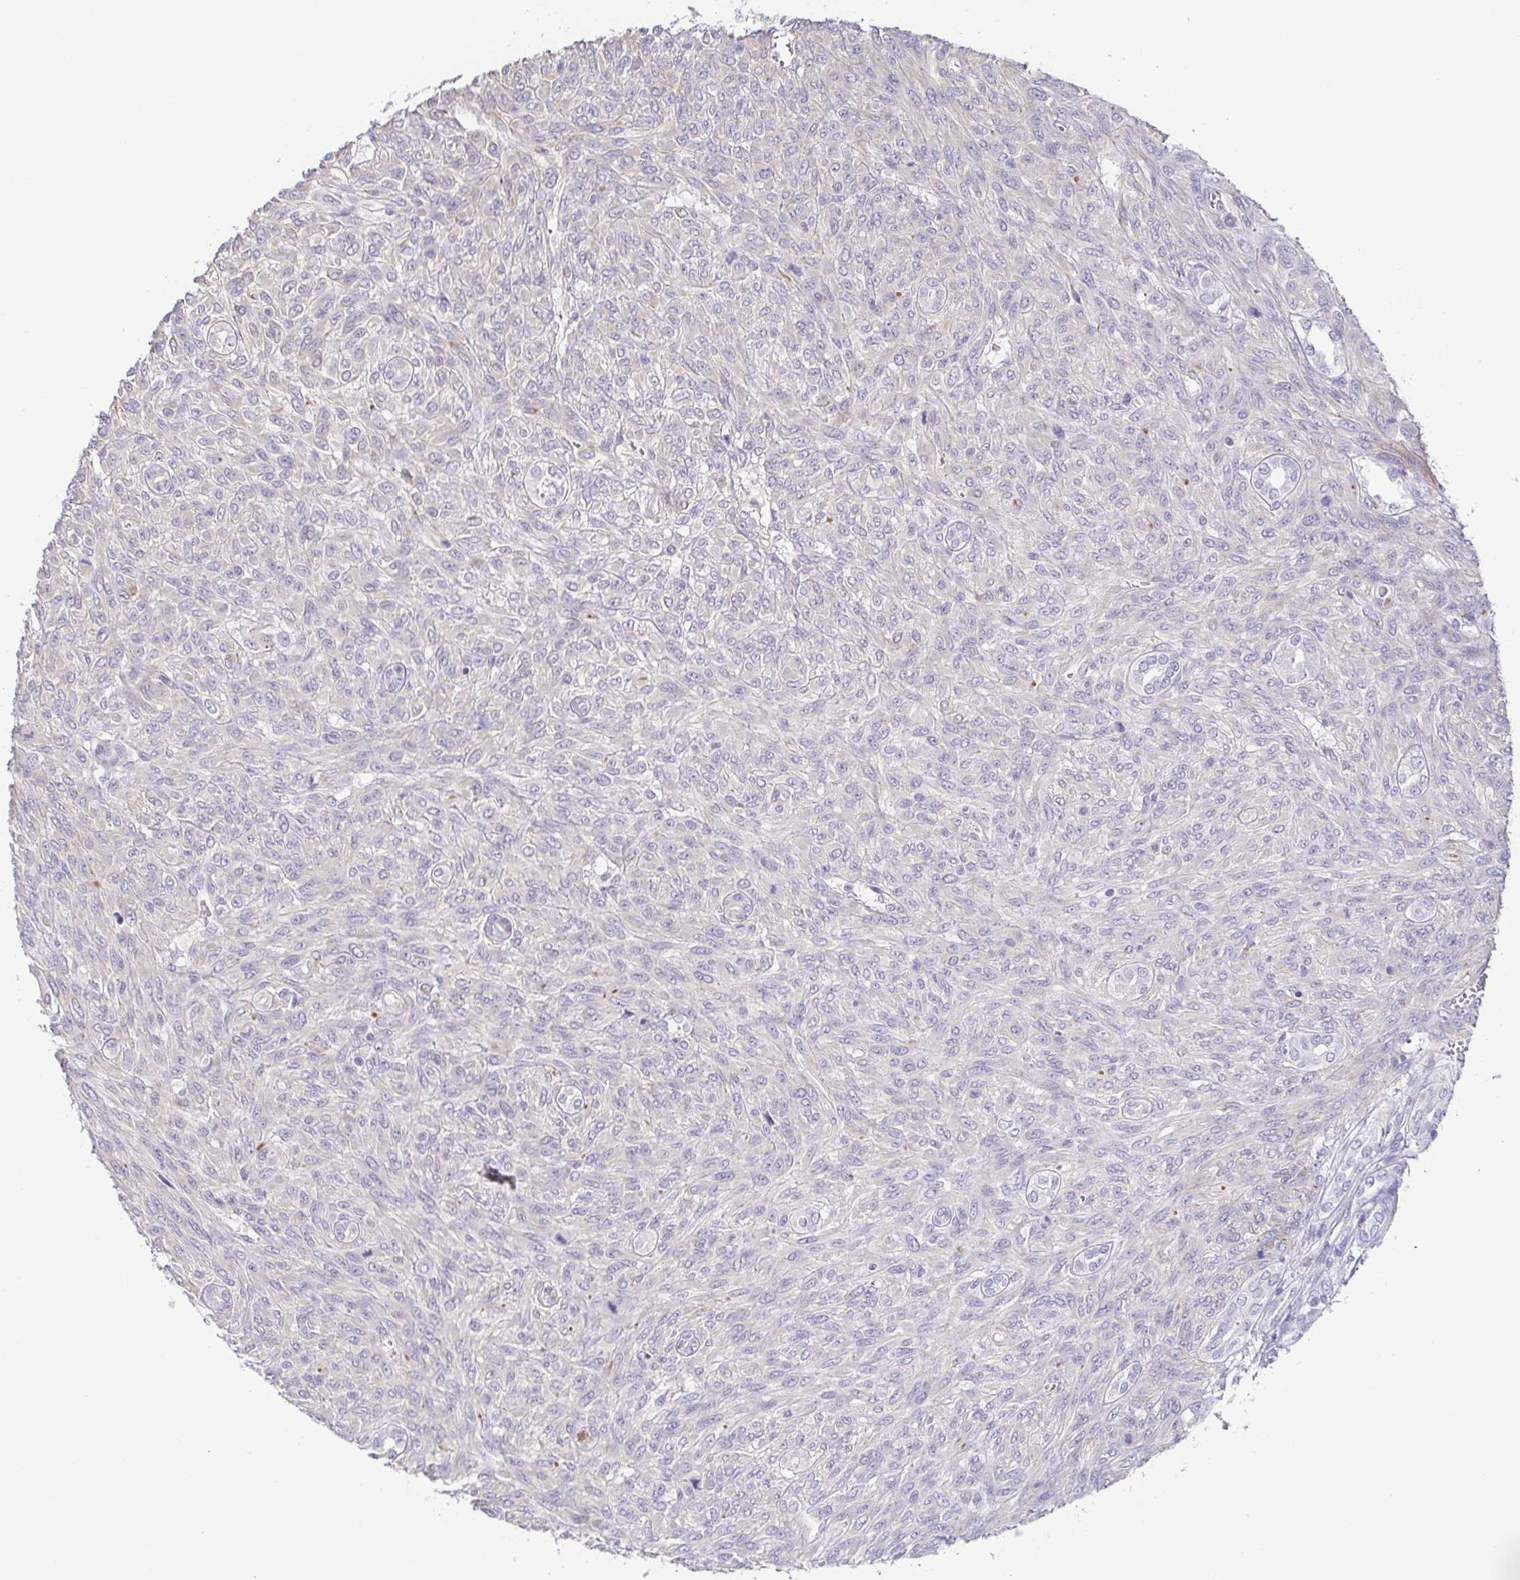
{"staining": {"intensity": "negative", "quantity": "none", "location": "none"}, "tissue": "renal cancer", "cell_type": "Tumor cells", "image_type": "cancer", "snomed": [{"axis": "morphology", "description": "Adenocarcinoma, NOS"}, {"axis": "topography", "description": "Kidney"}], "caption": "IHC of renal adenocarcinoma reveals no staining in tumor cells.", "gene": "COL17A1", "patient": {"sex": "male", "age": 58}}